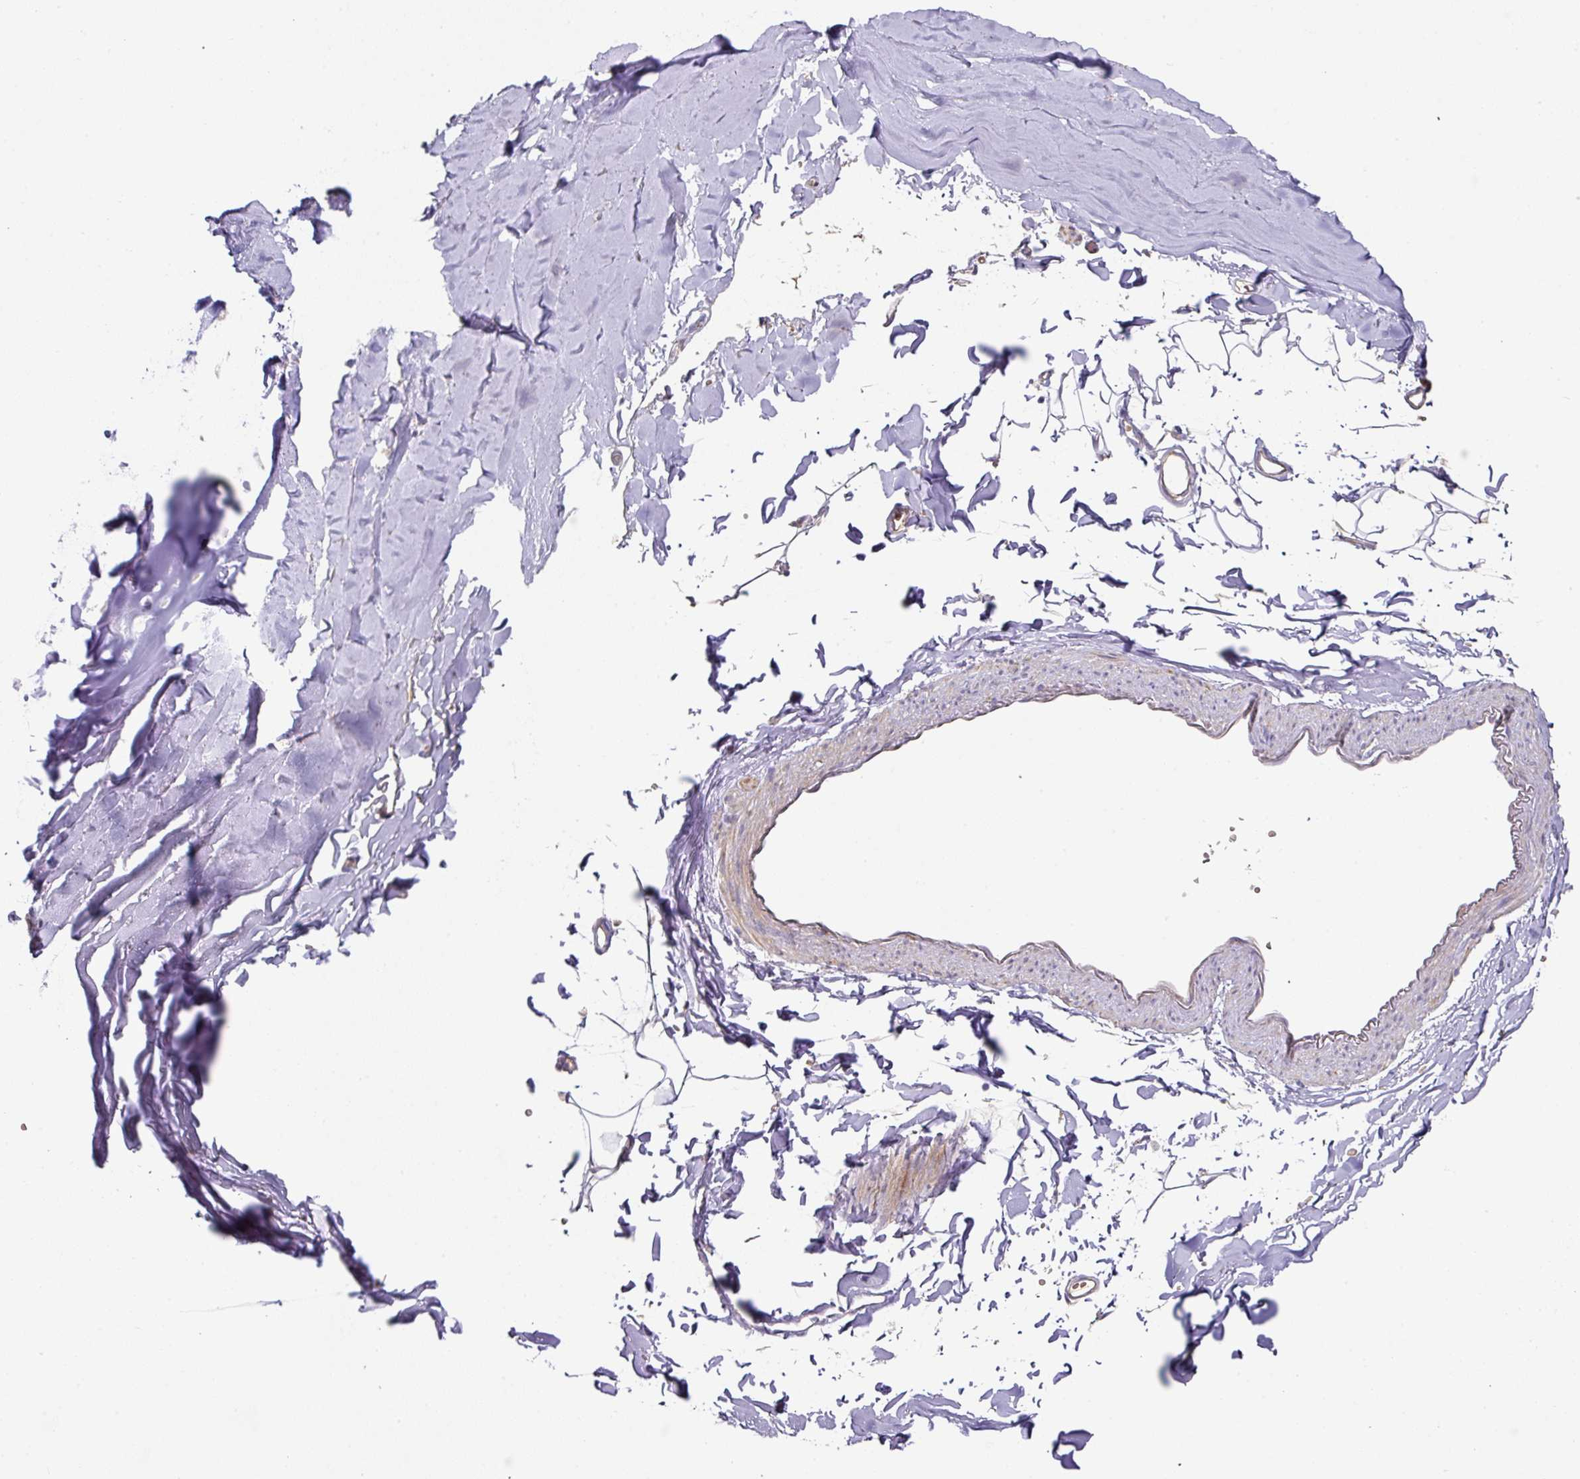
{"staining": {"intensity": "negative", "quantity": "none", "location": "none"}, "tissue": "adipose tissue", "cell_type": "Adipocytes", "image_type": "normal", "snomed": [{"axis": "morphology", "description": "Normal tissue, NOS"}, {"axis": "topography", "description": "Cartilage tissue"}, {"axis": "topography", "description": "Bronchus"}, {"axis": "topography", "description": "Peripheral nerve tissue"}], "caption": "IHC micrograph of benign adipose tissue: human adipose tissue stained with DAB reveals no significant protein positivity in adipocytes. (Stains: DAB (3,3'-diaminobenzidine) IHC with hematoxylin counter stain, Microscopy: brightfield microscopy at high magnification).", "gene": "TARM1", "patient": {"sex": "female", "age": 59}}